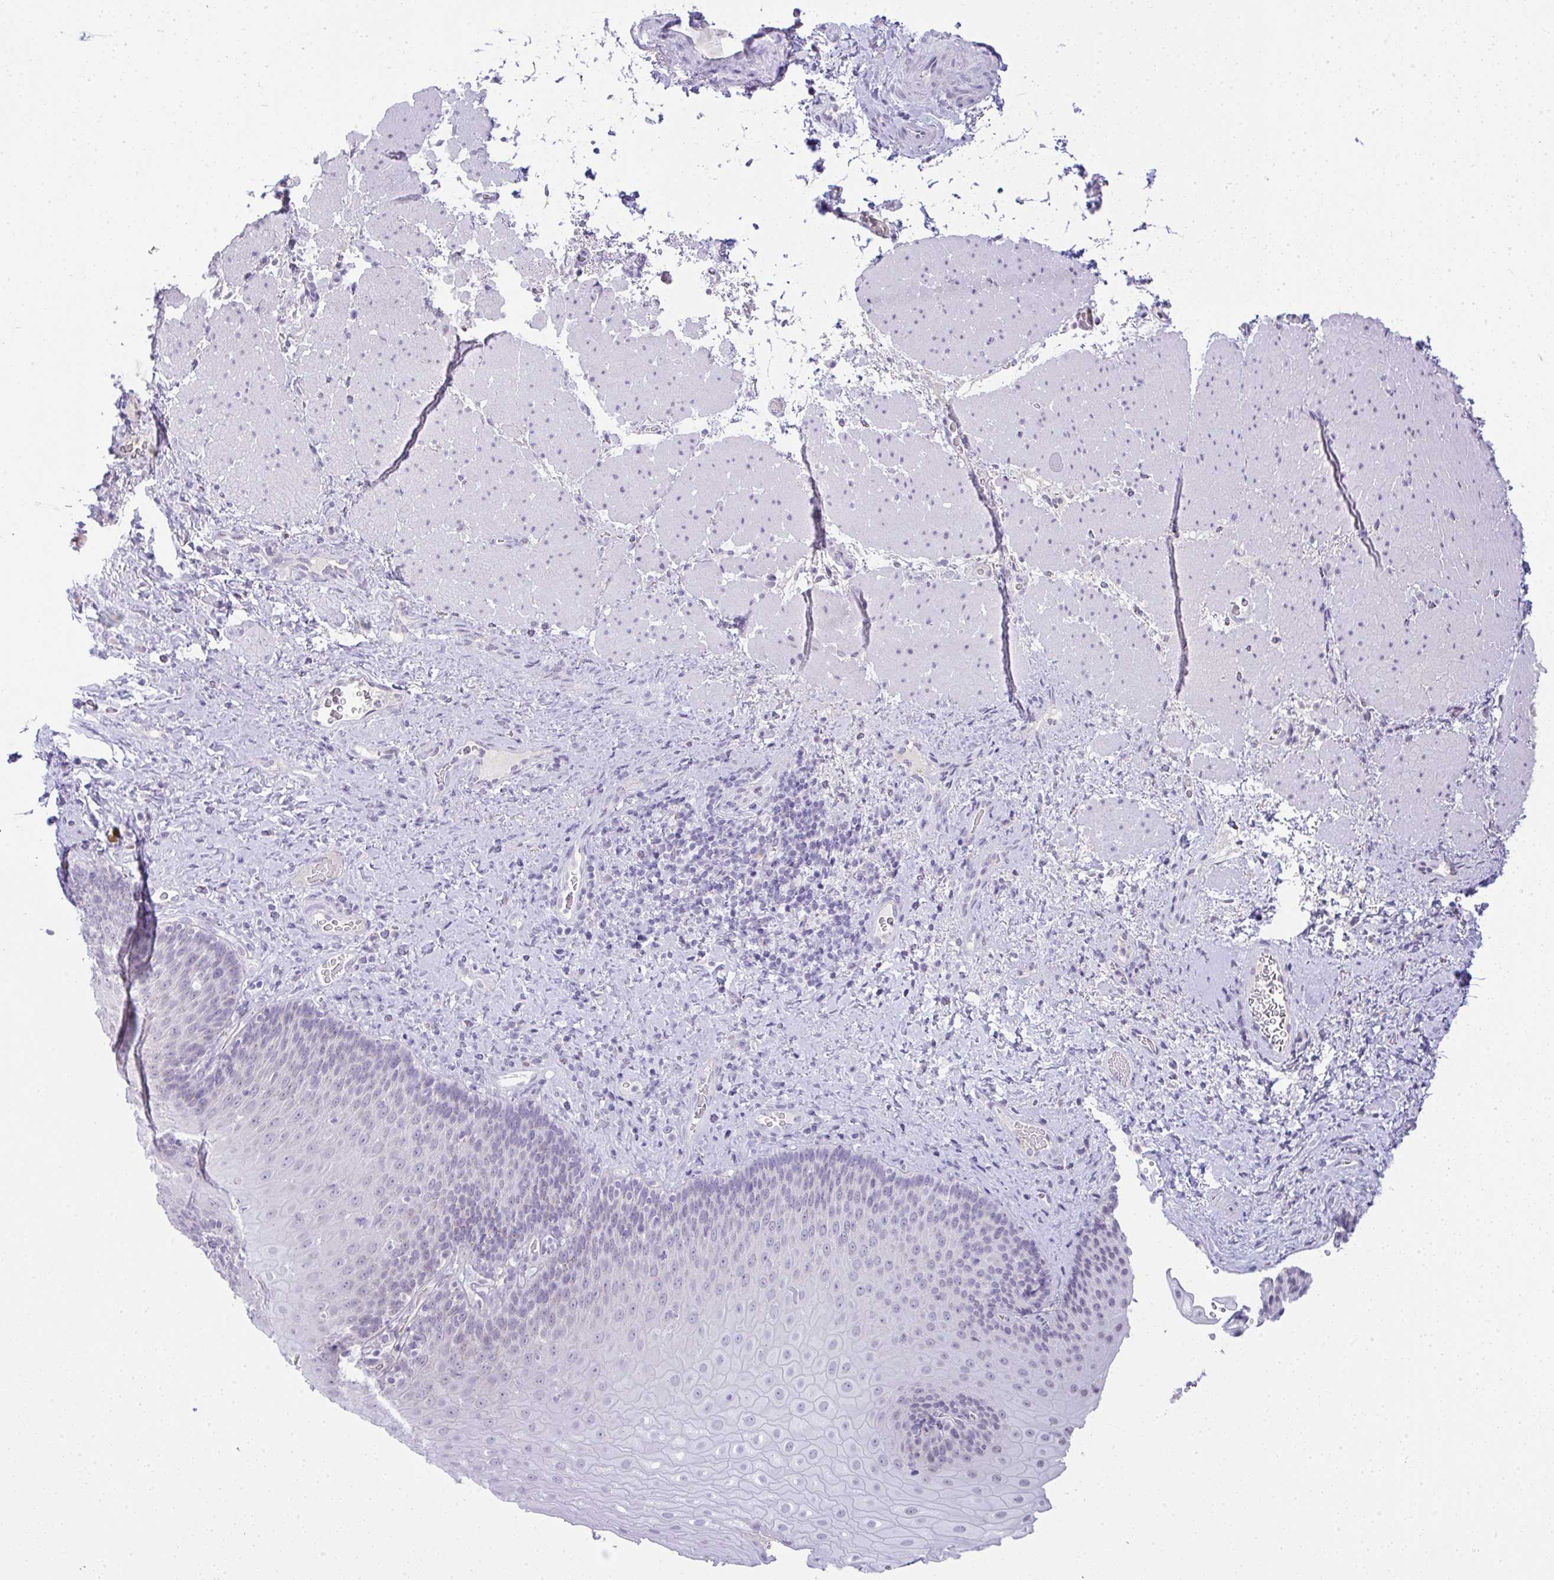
{"staining": {"intensity": "negative", "quantity": "none", "location": "none"}, "tissue": "esophagus", "cell_type": "Squamous epithelial cells", "image_type": "normal", "snomed": [{"axis": "morphology", "description": "Normal tissue, NOS"}, {"axis": "topography", "description": "Esophagus"}], "caption": "An immunohistochemistry (IHC) histopathology image of normal esophagus is shown. There is no staining in squamous epithelial cells of esophagus.", "gene": "FAM177A1", "patient": {"sex": "male", "age": 62}}